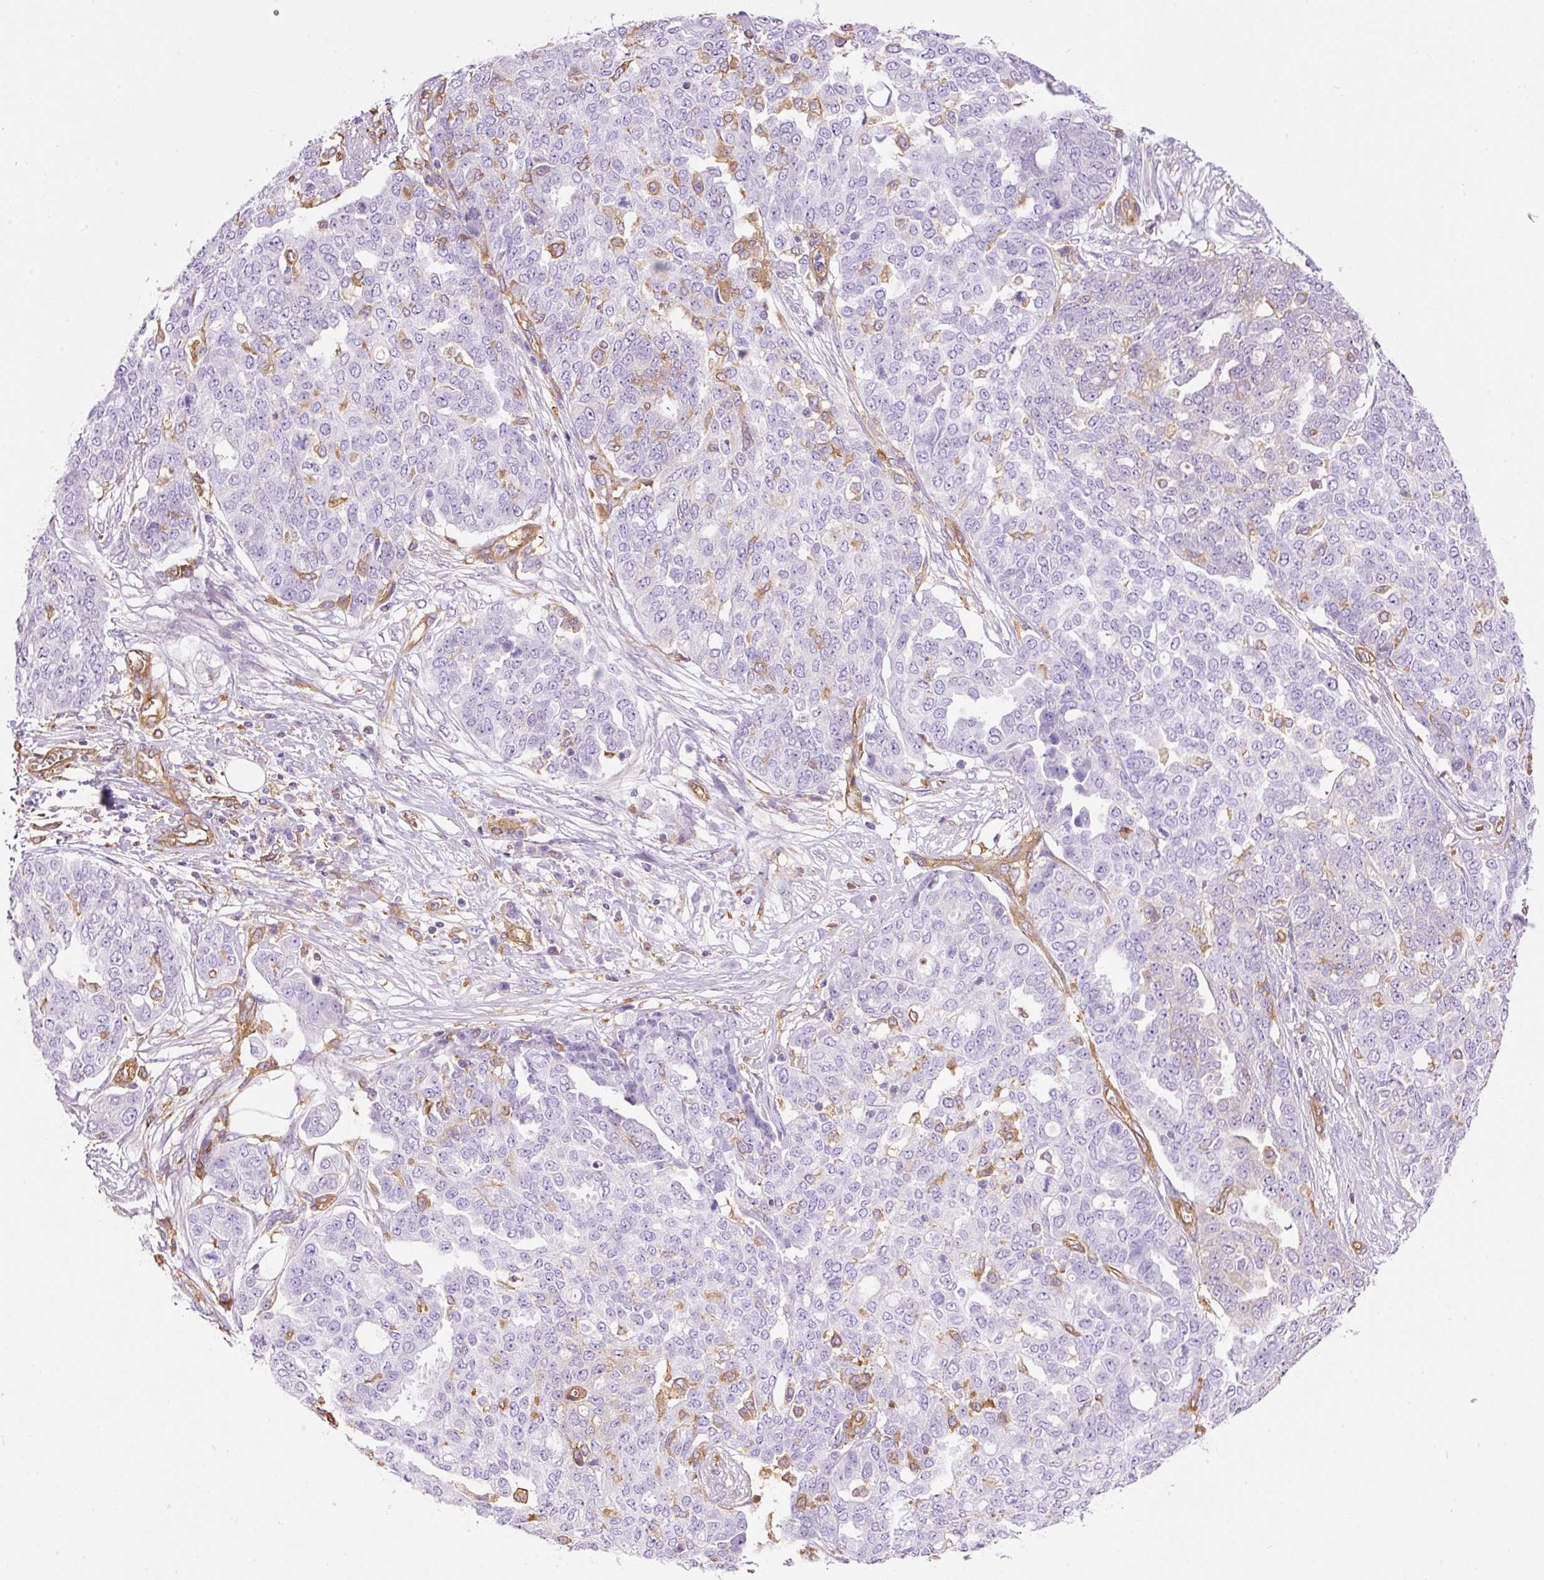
{"staining": {"intensity": "negative", "quantity": "none", "location": "none"}, "tissue": "ovarian cancer", "cell_type": "Tumor cells", "image_type": "cancer", "snomed": [{"axis": "morphology", "description": "Cystadenocarcinoma, serous, NOS"}, {"axis": "topography", "description": "Soft tissue"}, {"axis": "topography", "description": "Ovary"}], "caption": "Immunohistochemistry (IHC) of ovarian serous cystadenocarcinoma shows no staining in tumor cells.", "gene": "IL10RB", "patient": {"sex": "female", "age": 57}}